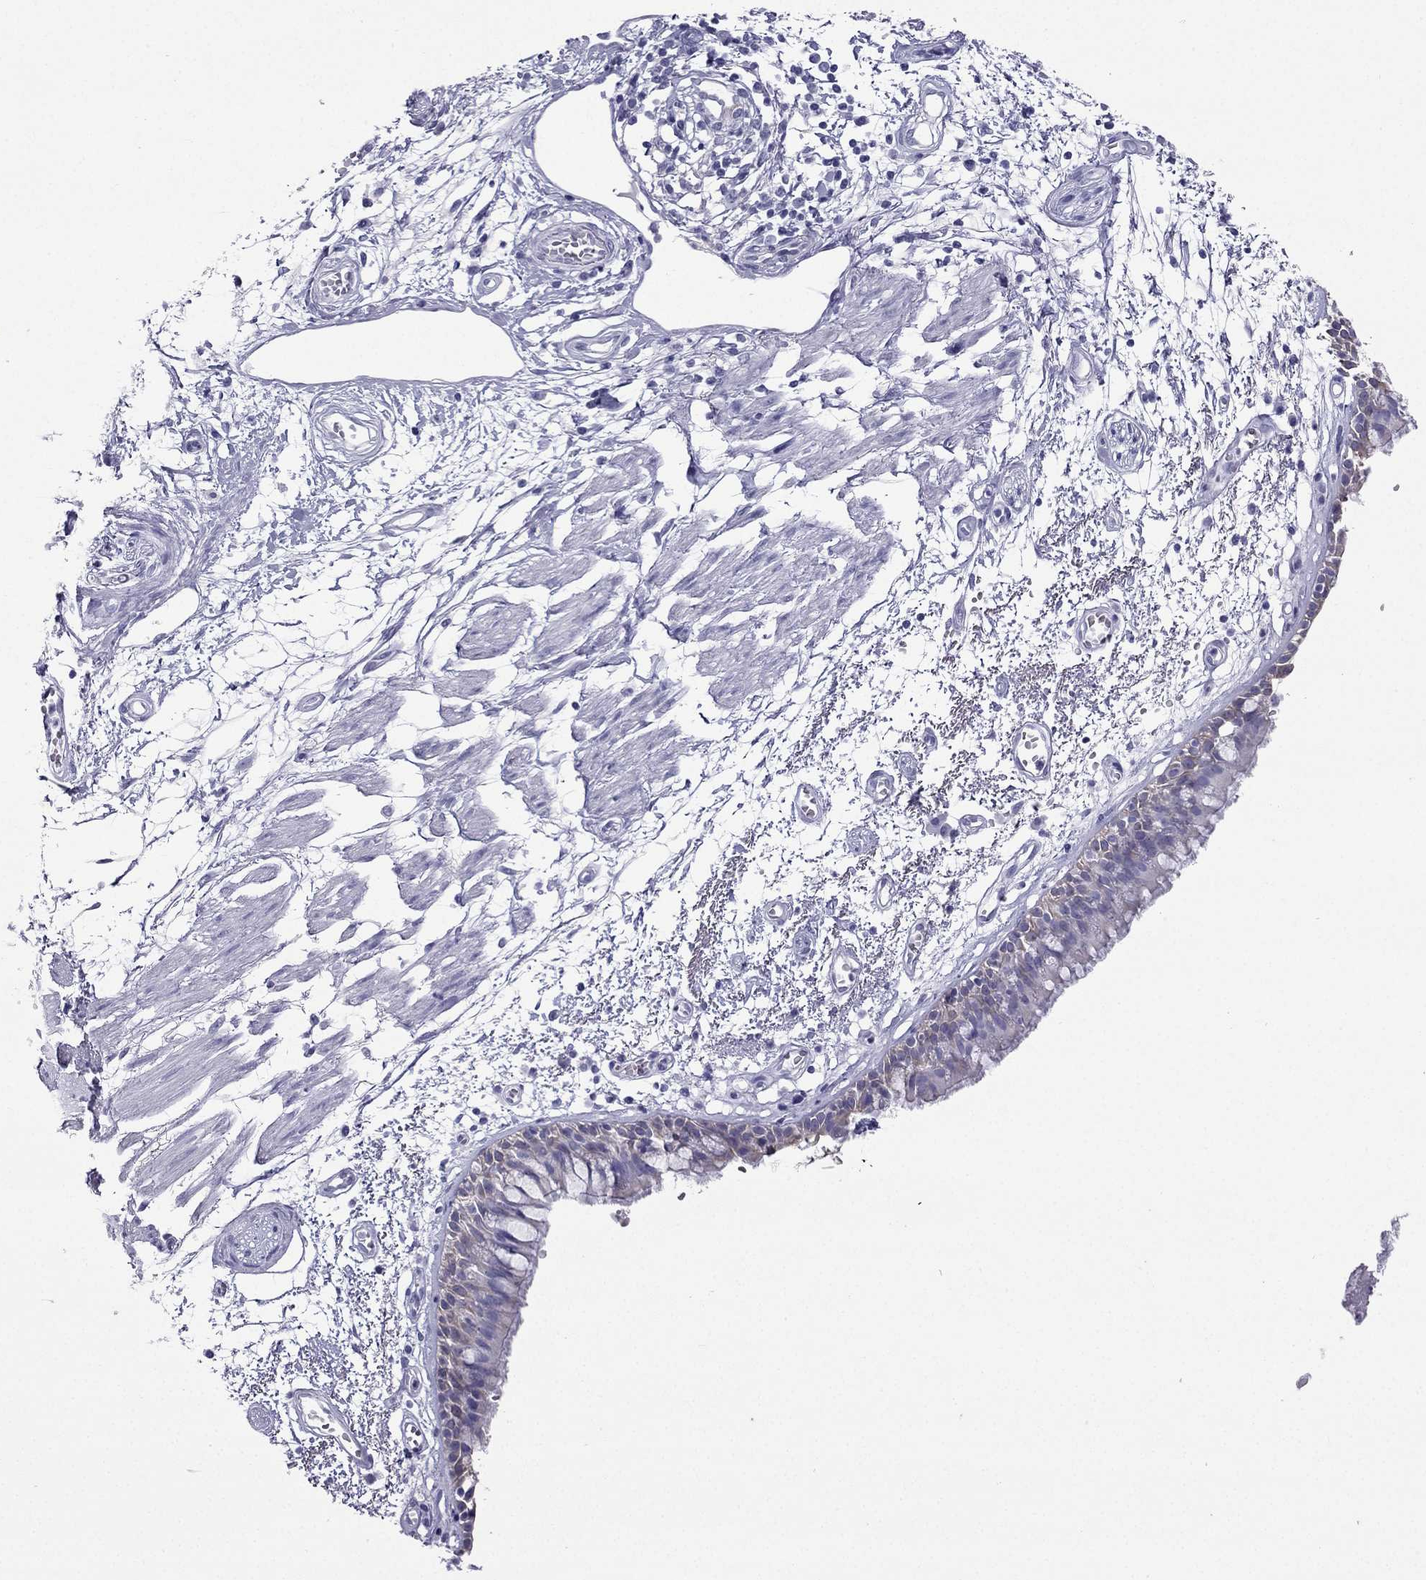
{"staining": {"intensity": "negative", "quantity": "none", "location": "none"}, "tissue": "bronchus", "cell_type": "Respiratory epithelial cells", "image_type": "normal", "snomed": [{"axis": "morphology", "description": "Normal tissue, NOS"}, {"axis": "morphology", "description": "Squamous cell carcinoma, NOS"}, {"axis": "topography", "description": "Cartilage tissue"}, {"axis": "topography", "description": "Bronchus"}, {"axis": "topography", "description": "Lung"}], "caption": "Immunohistochemistry (IHC) image of unremarkable bronchus: bronchus stained with DAB (3,3'-diaminobenzidine) displays no significant protein expression in respiratory epithelial cells.", "gene": "GJA8", "patient": {"sex": "male", "age": 66}}